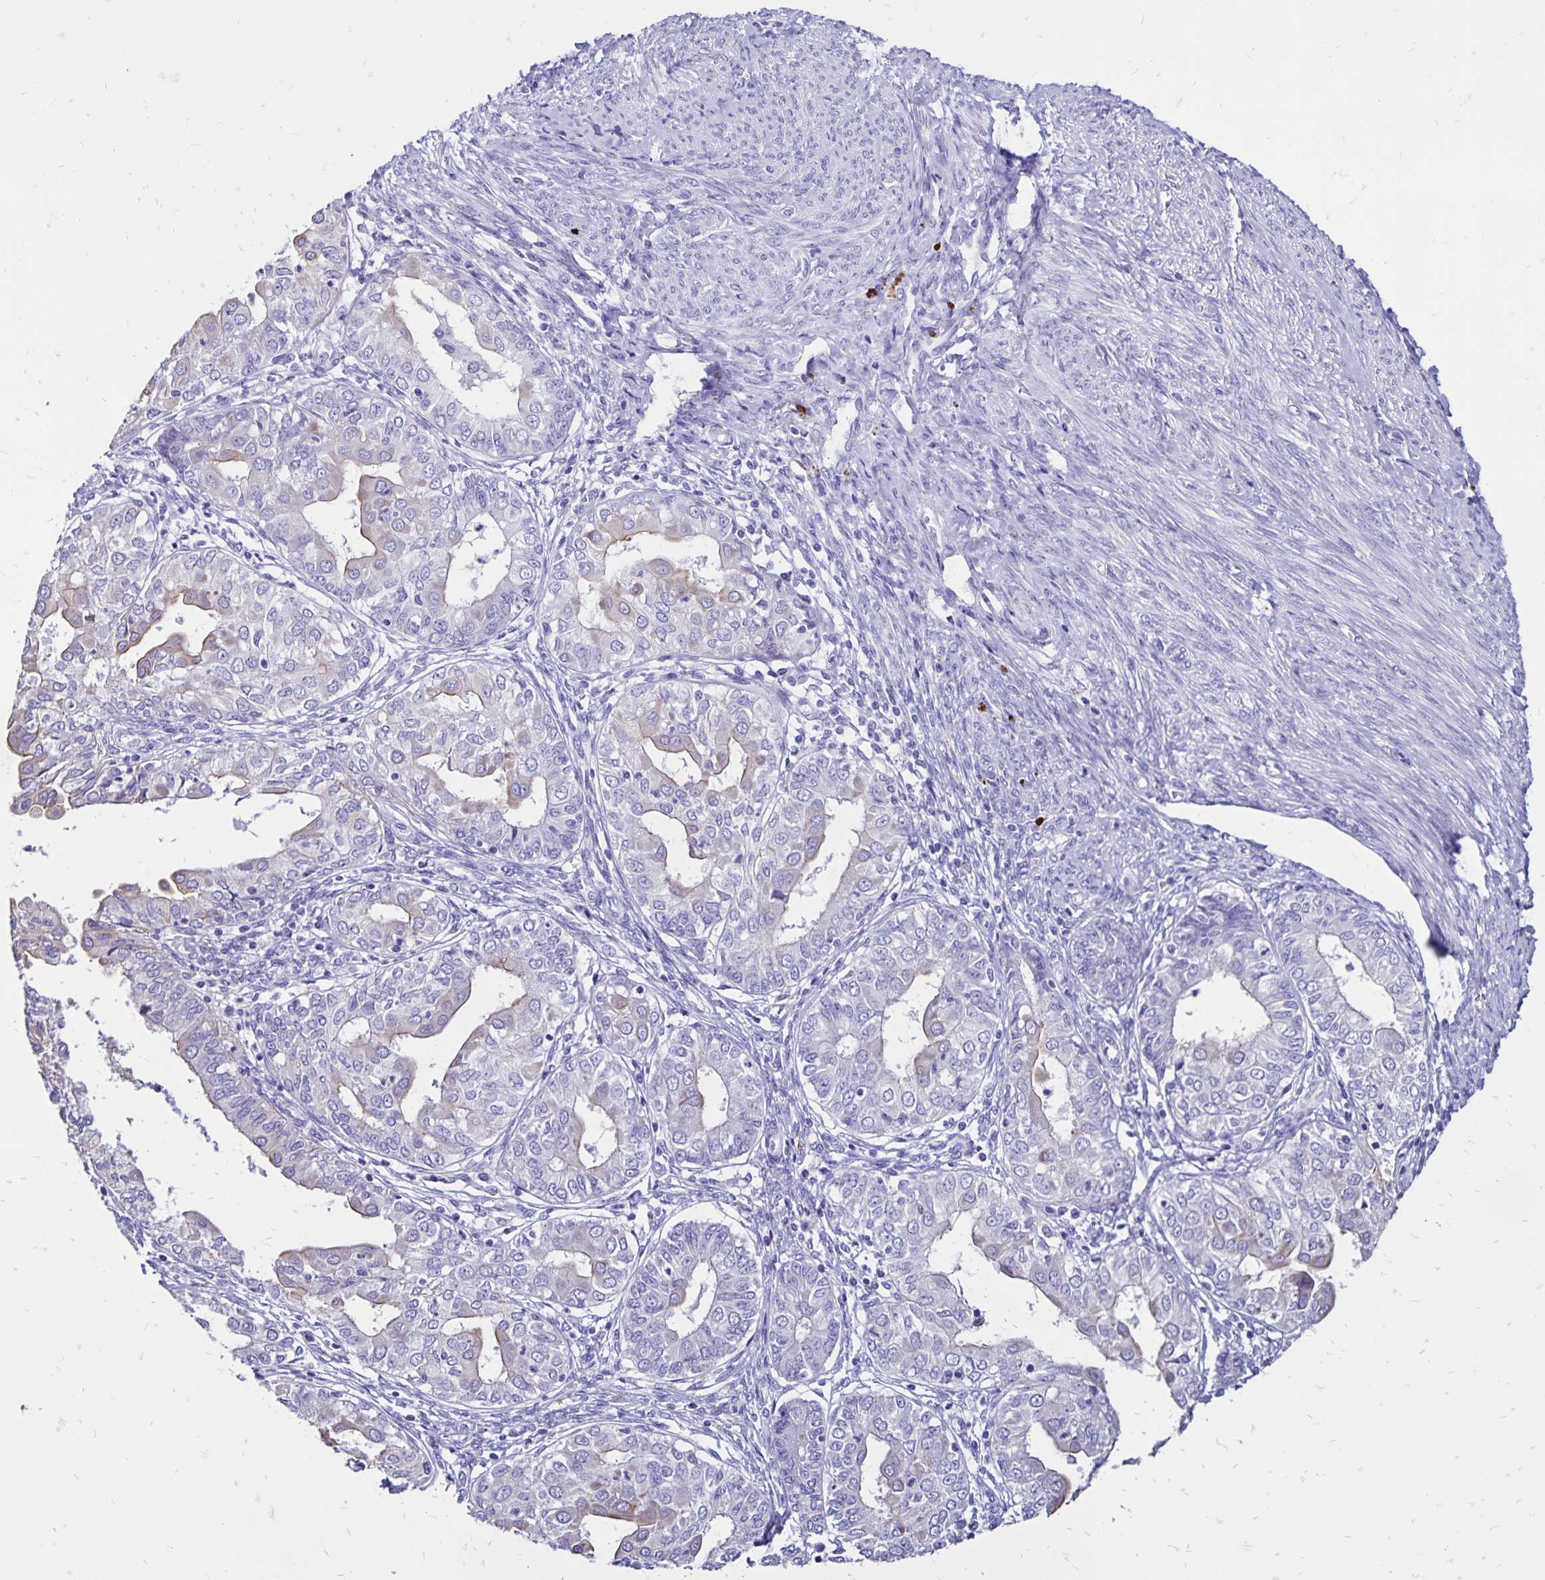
{"staining": {"intensity": "weak", "quantity": "<25%", "location": "cytoplasmic/membranous"}, "tissue": "endometrial cancer", "cell_type": "Tumor cells", "image_type": "cancer", "snomed": [{"axis": "morphology", "description": "Adenocarcinoma, NOS"}, {"axis": "topography", "description": "Endometrium"}], "caption": "Tumor cells are negative for brown protein staining in endometrial cancer.", "gene": "EVPL", "patient": {"sex": "female", "age": 68}}